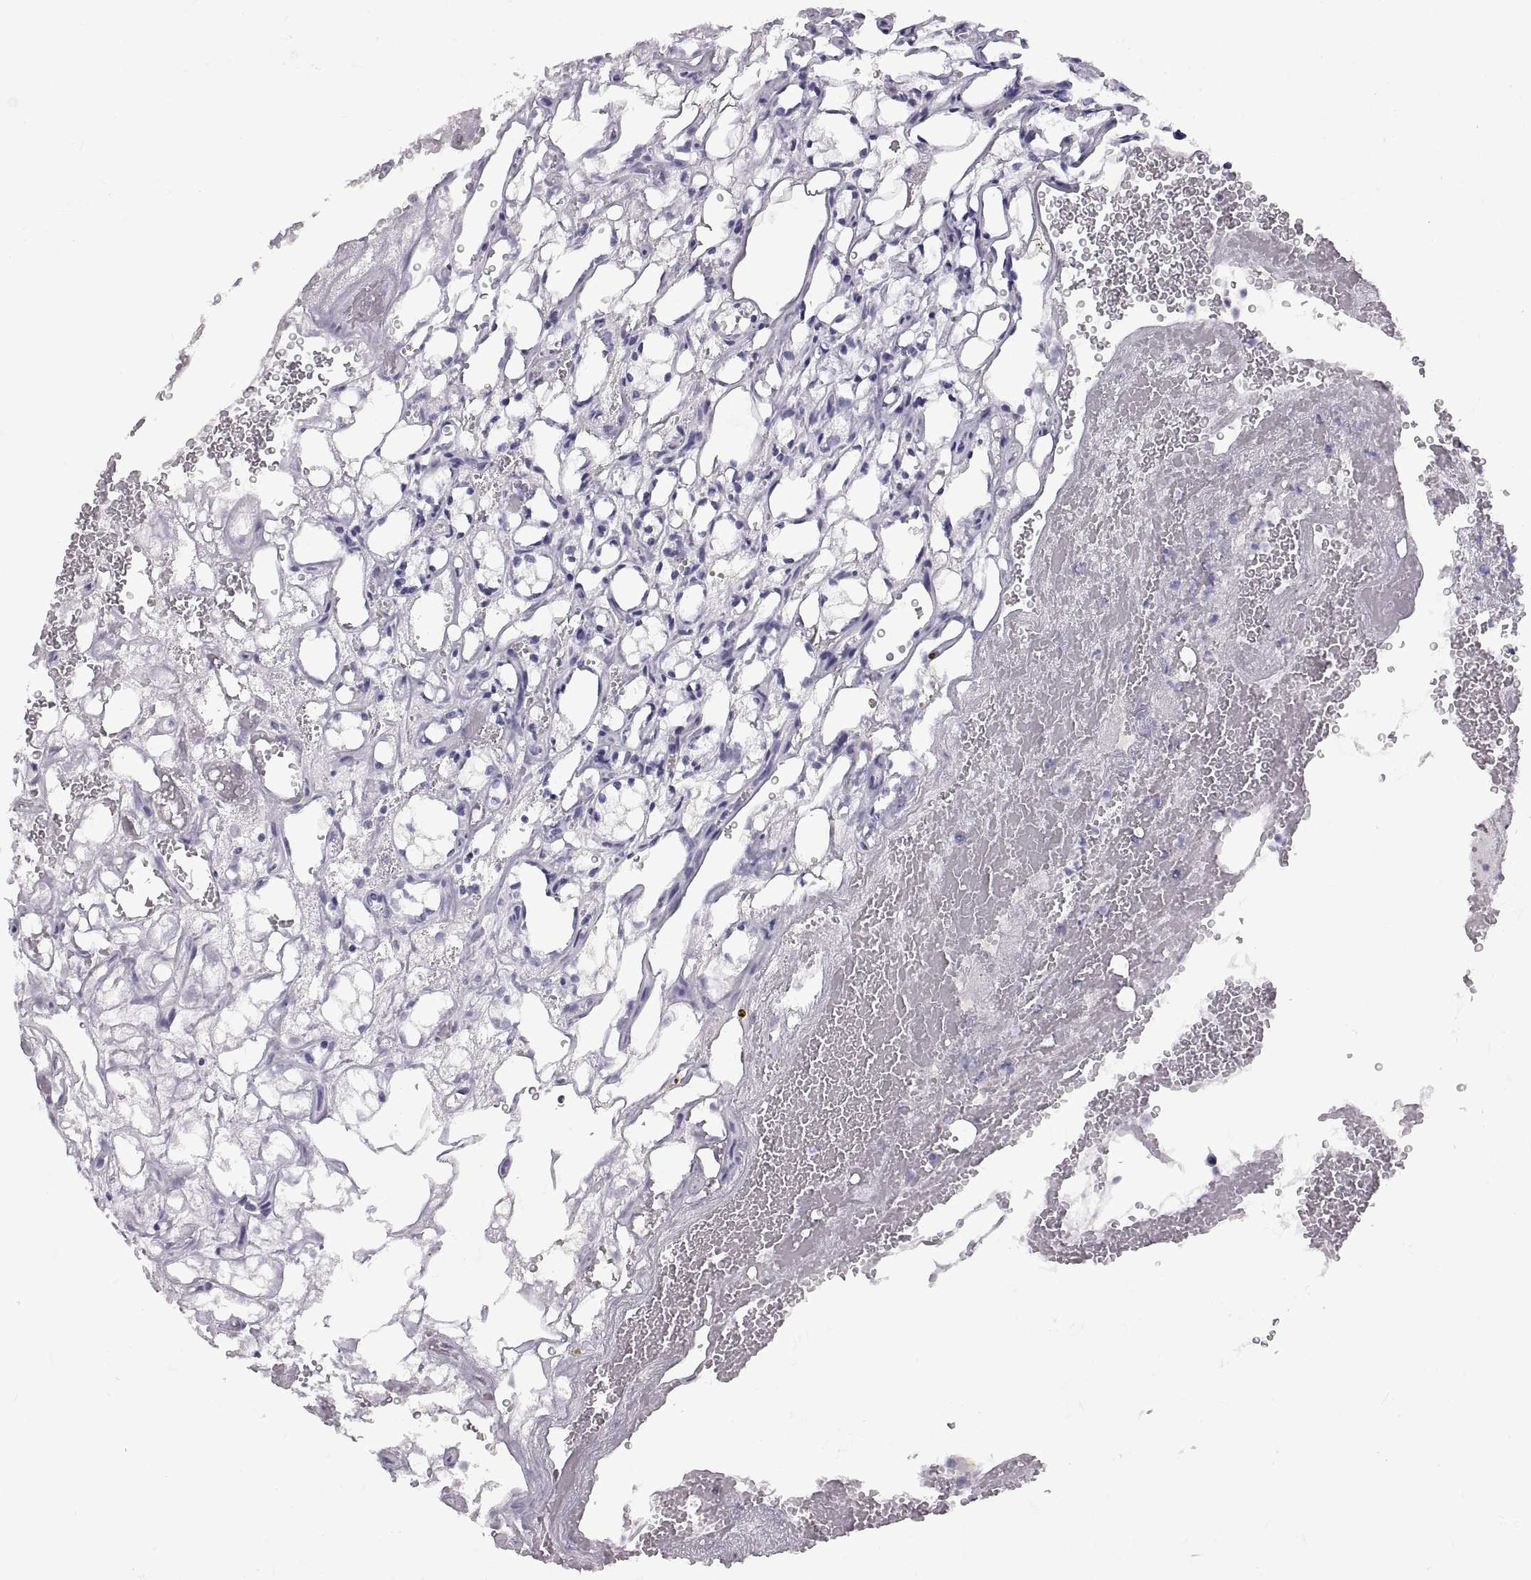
{"staining": {"intensity": "negative", "quantity": "none", "location": "none"}, "tissue": "renal cancer", "cell_type": "Tumor cells", "image_type": "cancer", "snomed": [{"axis": "morphology", "description": "Adenocarcinoma, NOS"}, {"axis": "topography", "description": "Kidney"}], "caption": "The image shows no significant staining in tumor cells of renal adenocarcinoma.", "gene": "RDM1", "patient": {"sex": "female", "age": 69}}